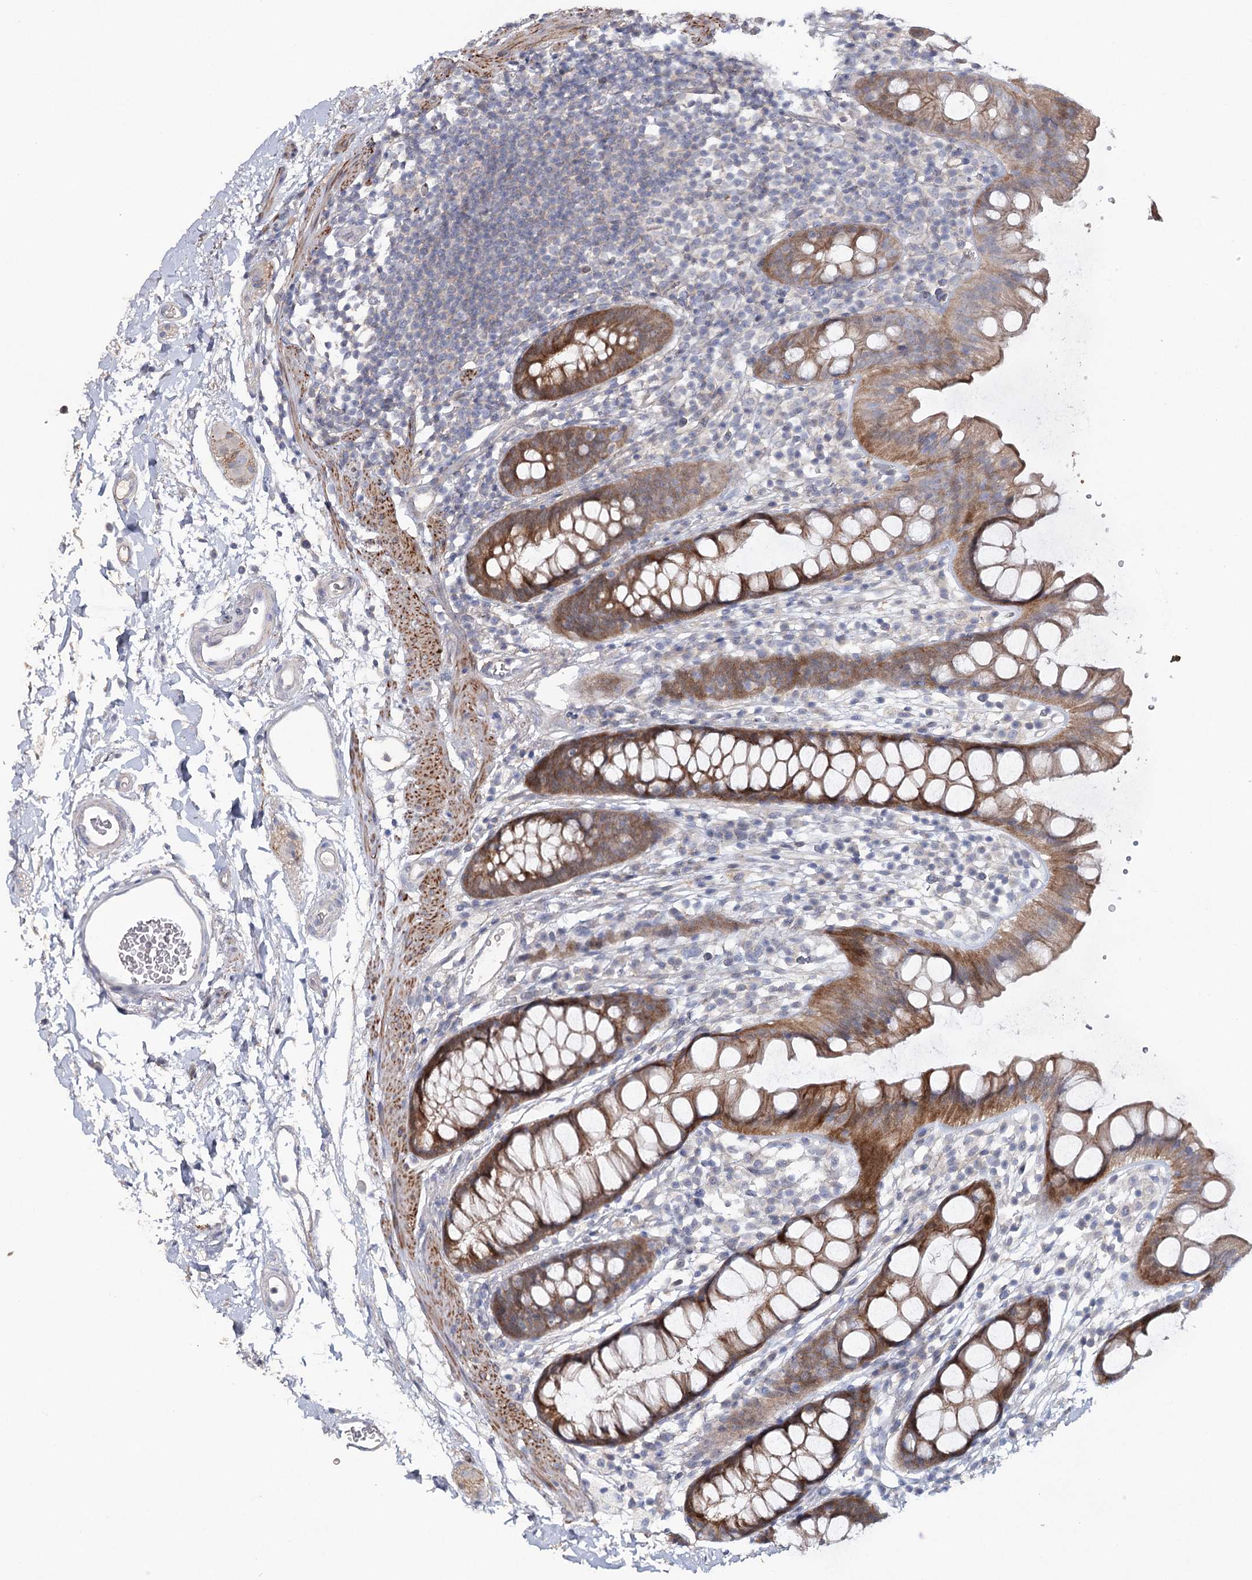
{"staining": {"intensity": "moderate", "quantity": ">75%", "location": "cytoplasmic/membranous"}, "tissue": "rectum", "cell_type": "Glandular cells", "image_type": "normal", "snomed": [{"axis": "morphology", "description": "Normal tissue, NOS"}, {"axis": "topography", "description": "Rectum"}], "caption": "Immunohistochemistry (IHC) photomicrograph of unremarkable rectum stained for a protein (brown), which exhibits medium levels of moderate cytoplasmic/membranous positivity in approximately >75% of glandular cells.", "gene": "MAP3K13", "patient": {"sex": "female", "age": 65}}